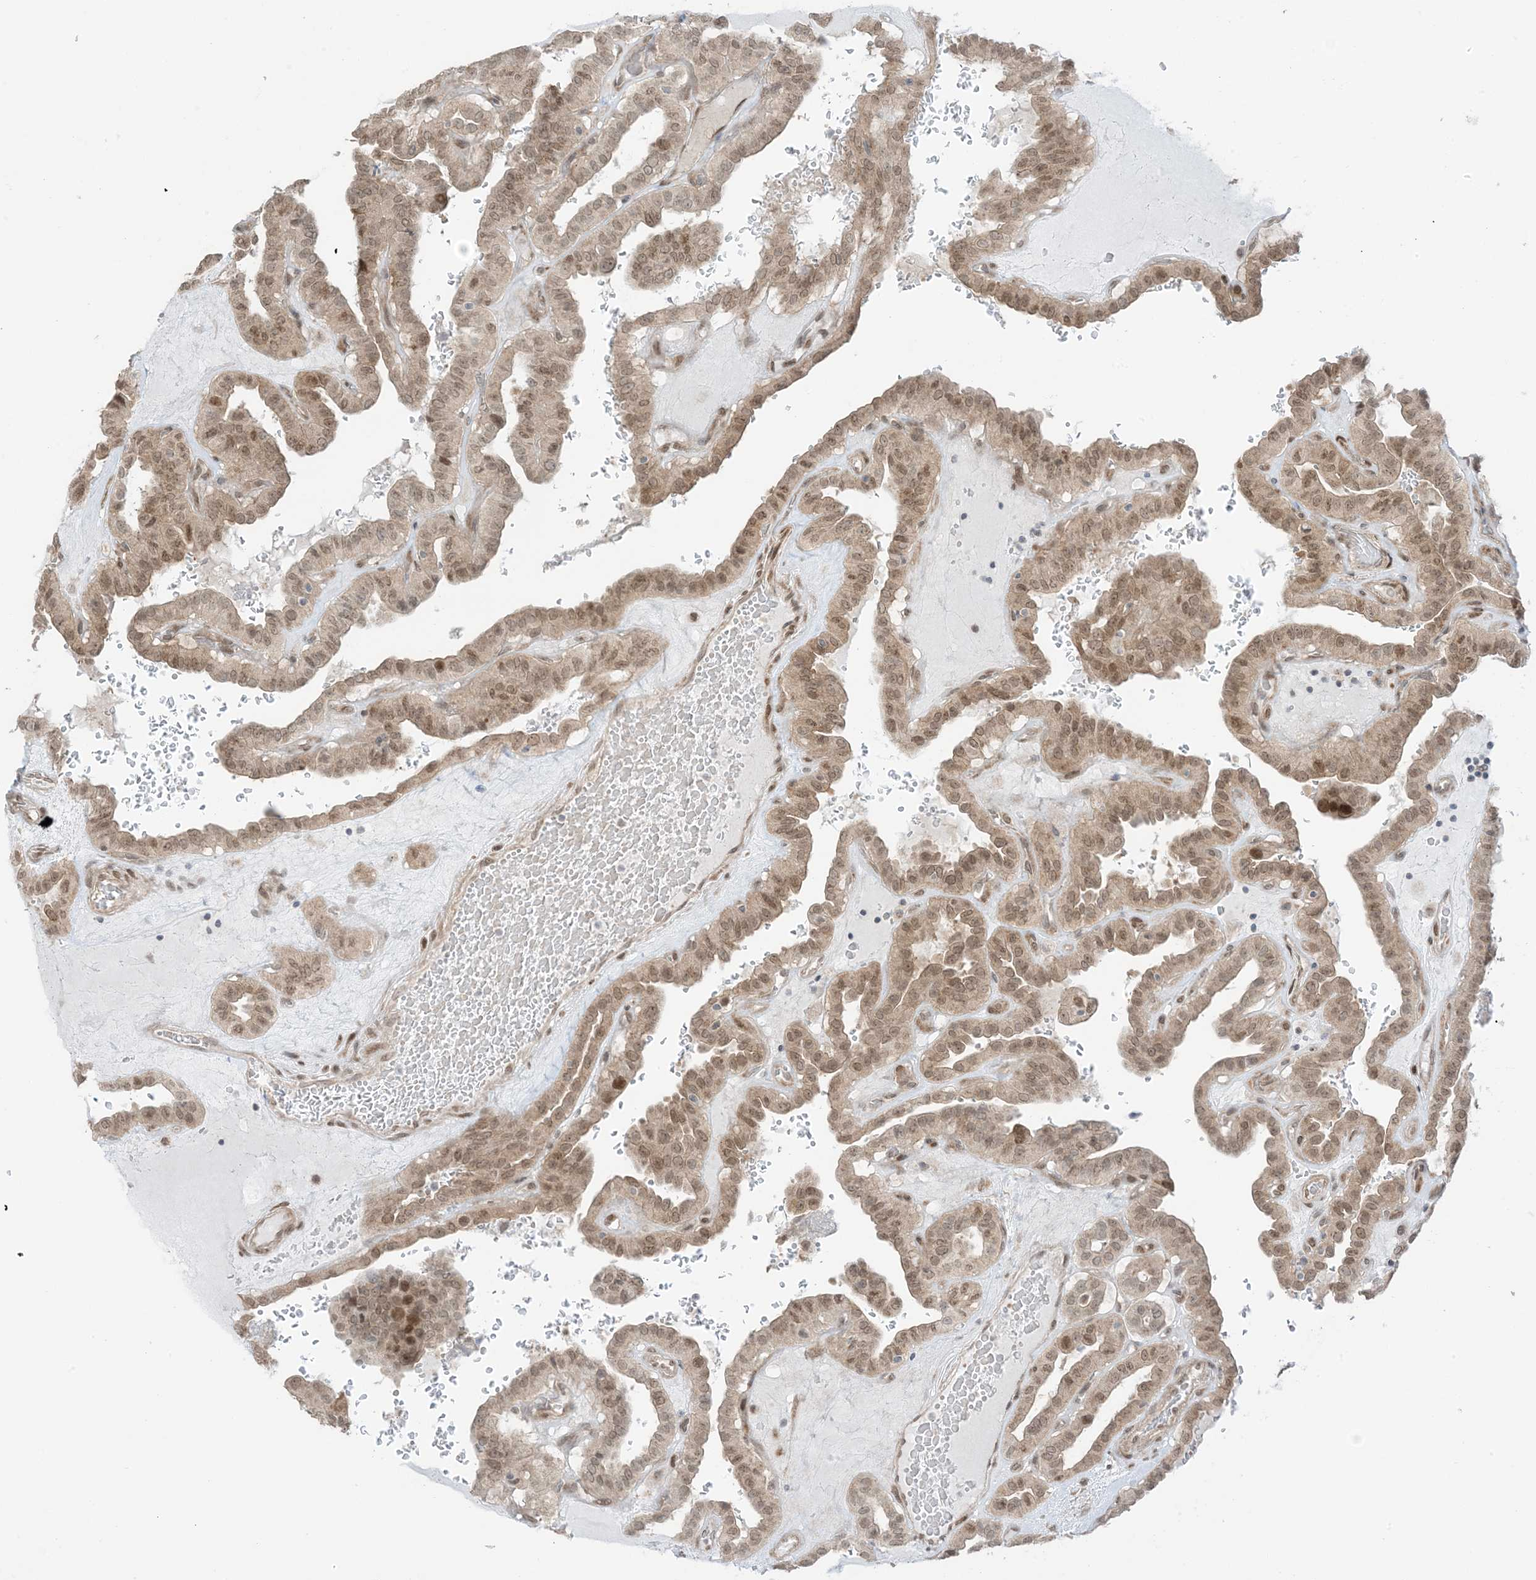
{"staining": {"intensity": "moderate", "quantity": ">75%", "location": "cytoplasmic/membranous,nuclear"}, "tissue": "thyroid cancer", "cell_type": "Tumor cells", "image_type": "cancer", "snomed": [{"axis": "morphology", "description": "Papillary adenocarcinoma, NOS"}, {"axis": "topography", "description": "Thyroid gland"}], "caption": "This is a micrograph of immunohistochemistry (IHC) staining of thyroid cancer, which shows moderate expression in the cytoplasmic/membranous and nuclear of tumor cells.", "gene": "UBE2E2", "patient": {"sex": "male", "age": 77}}